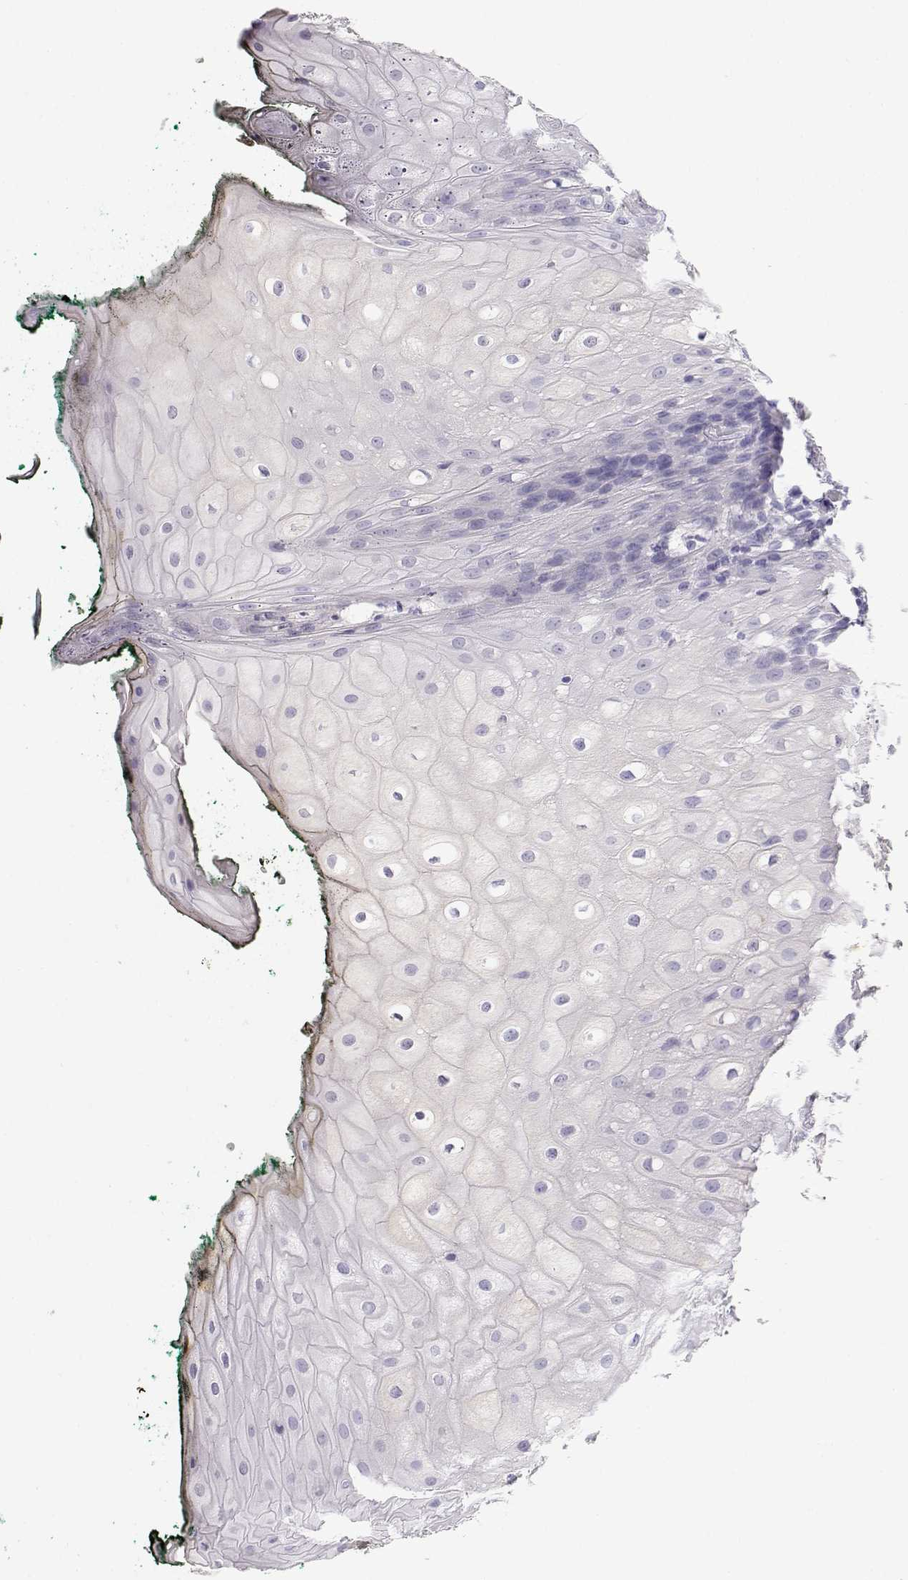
{"staining": {"intensity": "negative", "quantity": "none", "location": "none"}, "tissue": "oral mucosa", "cell_type": "Squamous epithelial cells", "image_type": "normal", "snomed": [{"axis": "morphology", "description": "Normal tissue, NOS"}, {"axis": "topography", "description": "Oral tissue"}, {"axis": "topography", "description": "Head-Neck"}], "caption": "IHC micrograph of normal oral mucosa: human oral mucosa stained with DAB (3,3'-diaminobenzidine) shows no significant protein expression in squamous epithelial cells. (DAB (3,3'-diaminobenzidine) immunohistochemistry (IHC), high magnification).", "gene": "GPR174", "patient": {"sex": "female", "age": 68}}